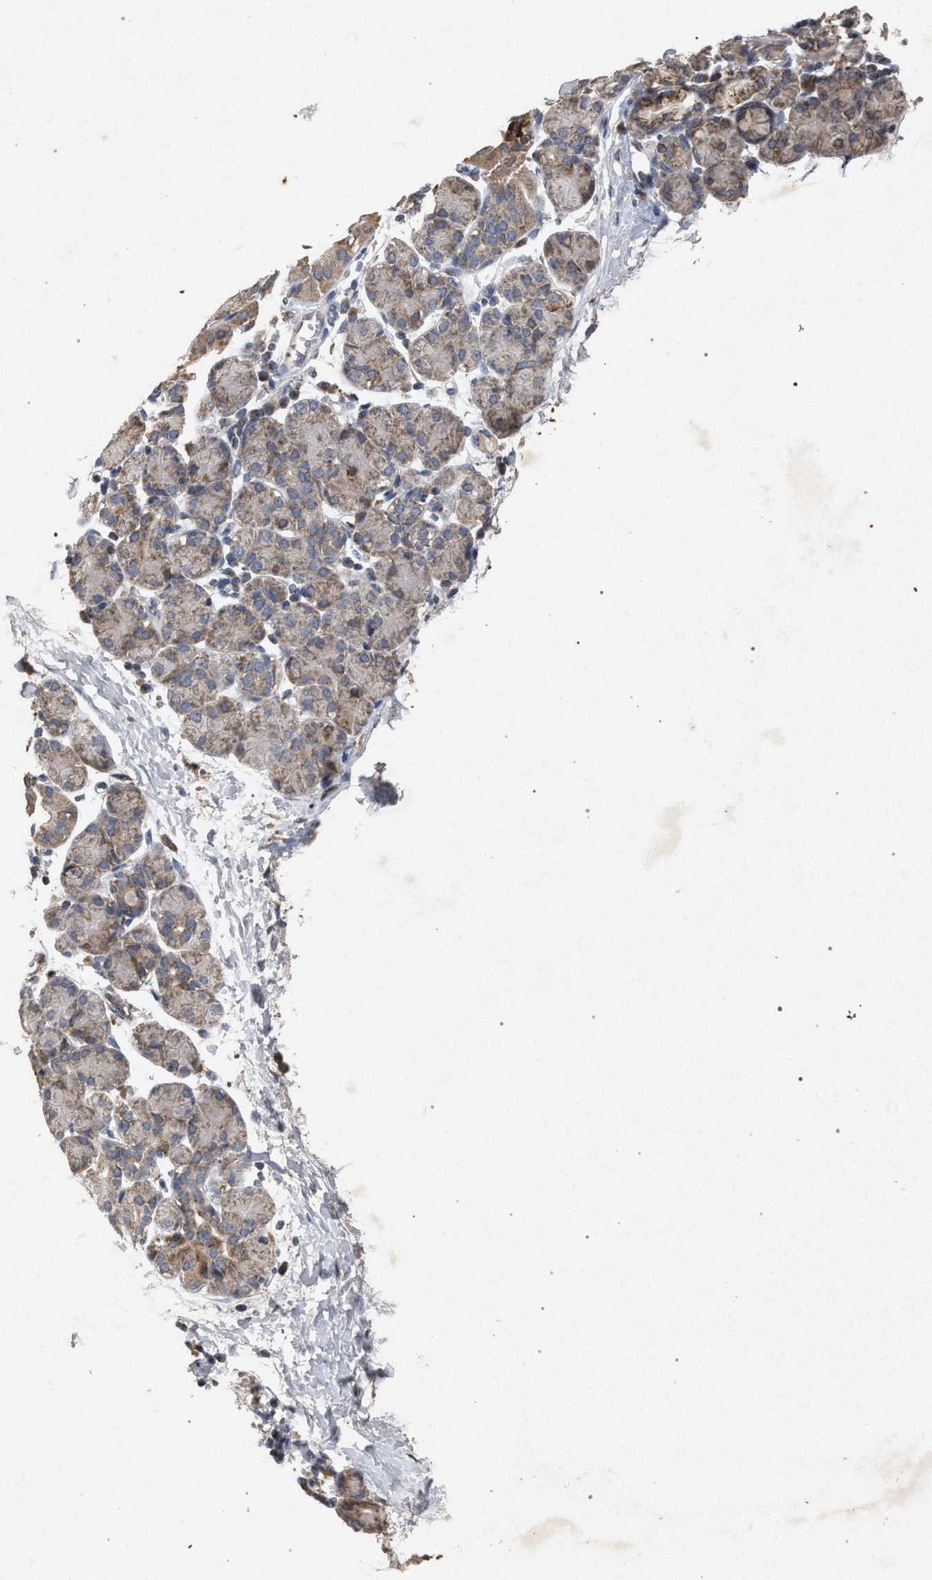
{"staining": {"intensity": "moderate", "quantity": "<25%", "location": "cytoplasmic/membranous"}, "tissue": "salivary gland", "cell_type": "Glandular cells", "image_type": "normal", "snomed": [{"axis": "morphology", "description": "Normal tissue, NOS"}, {"axis": "morphology", "description": "Inflammation, NOS"}, {"axis": "topography", "description": "Lymph node"}, {"axis": "topography", "description": "Salivary gland"}], "caption": "Brown immunohistochemical staining in normal salivary gland shows moderate cytoplasmic/membranous staining in about <25% of glandular cells. The staining was performed using DAB (3,3'-diaminobenzidine), with brown indicating positive protein expression. Nuclei are stained blue with hematoxylin.", "gene": "PKD2L1", "patient": {"sex": "male", "age": 3}}